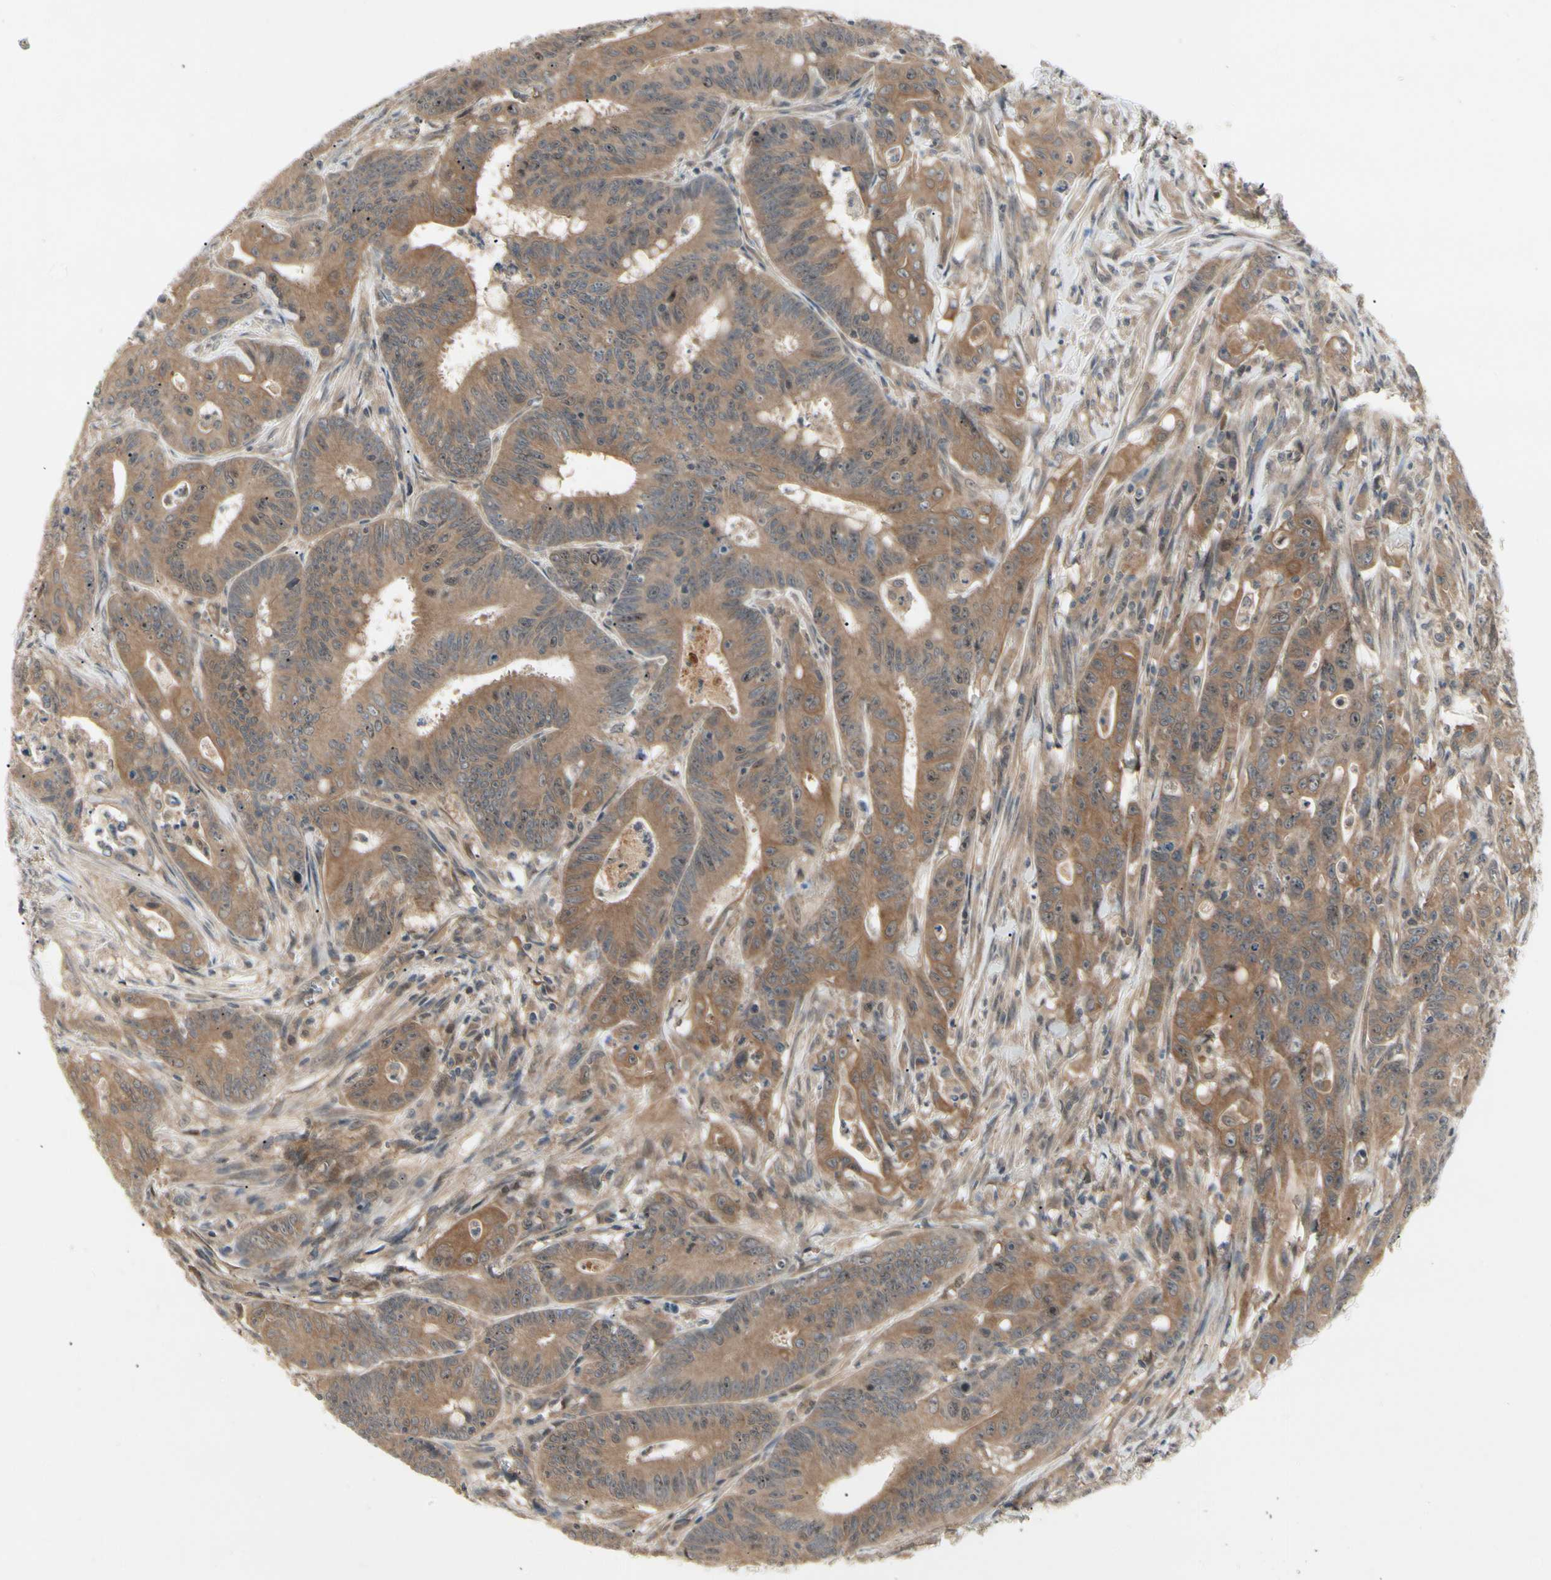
{"staining": {"intensity": "moderate", "quantity": ">75%", "location": "cytoplasmic/membranous"}, "tissue": "colorectal cancer", "cell_type": "Tumor cells", "image_type": "cancer", "snomed": [{"axis": "morphology", "description": "Adenocarcinoma, NOS"}, {"axis": "topography", "description": "Colon"}], "caption": "Human colorectal cancer (adenocarcinoma) stained for a protein (brown) displays moderate cytoplasmic/membranous positive positivity in about >75% of tumor cells.", "gene": "RNF14", "patient": {"sex": "male", "age": 45}}